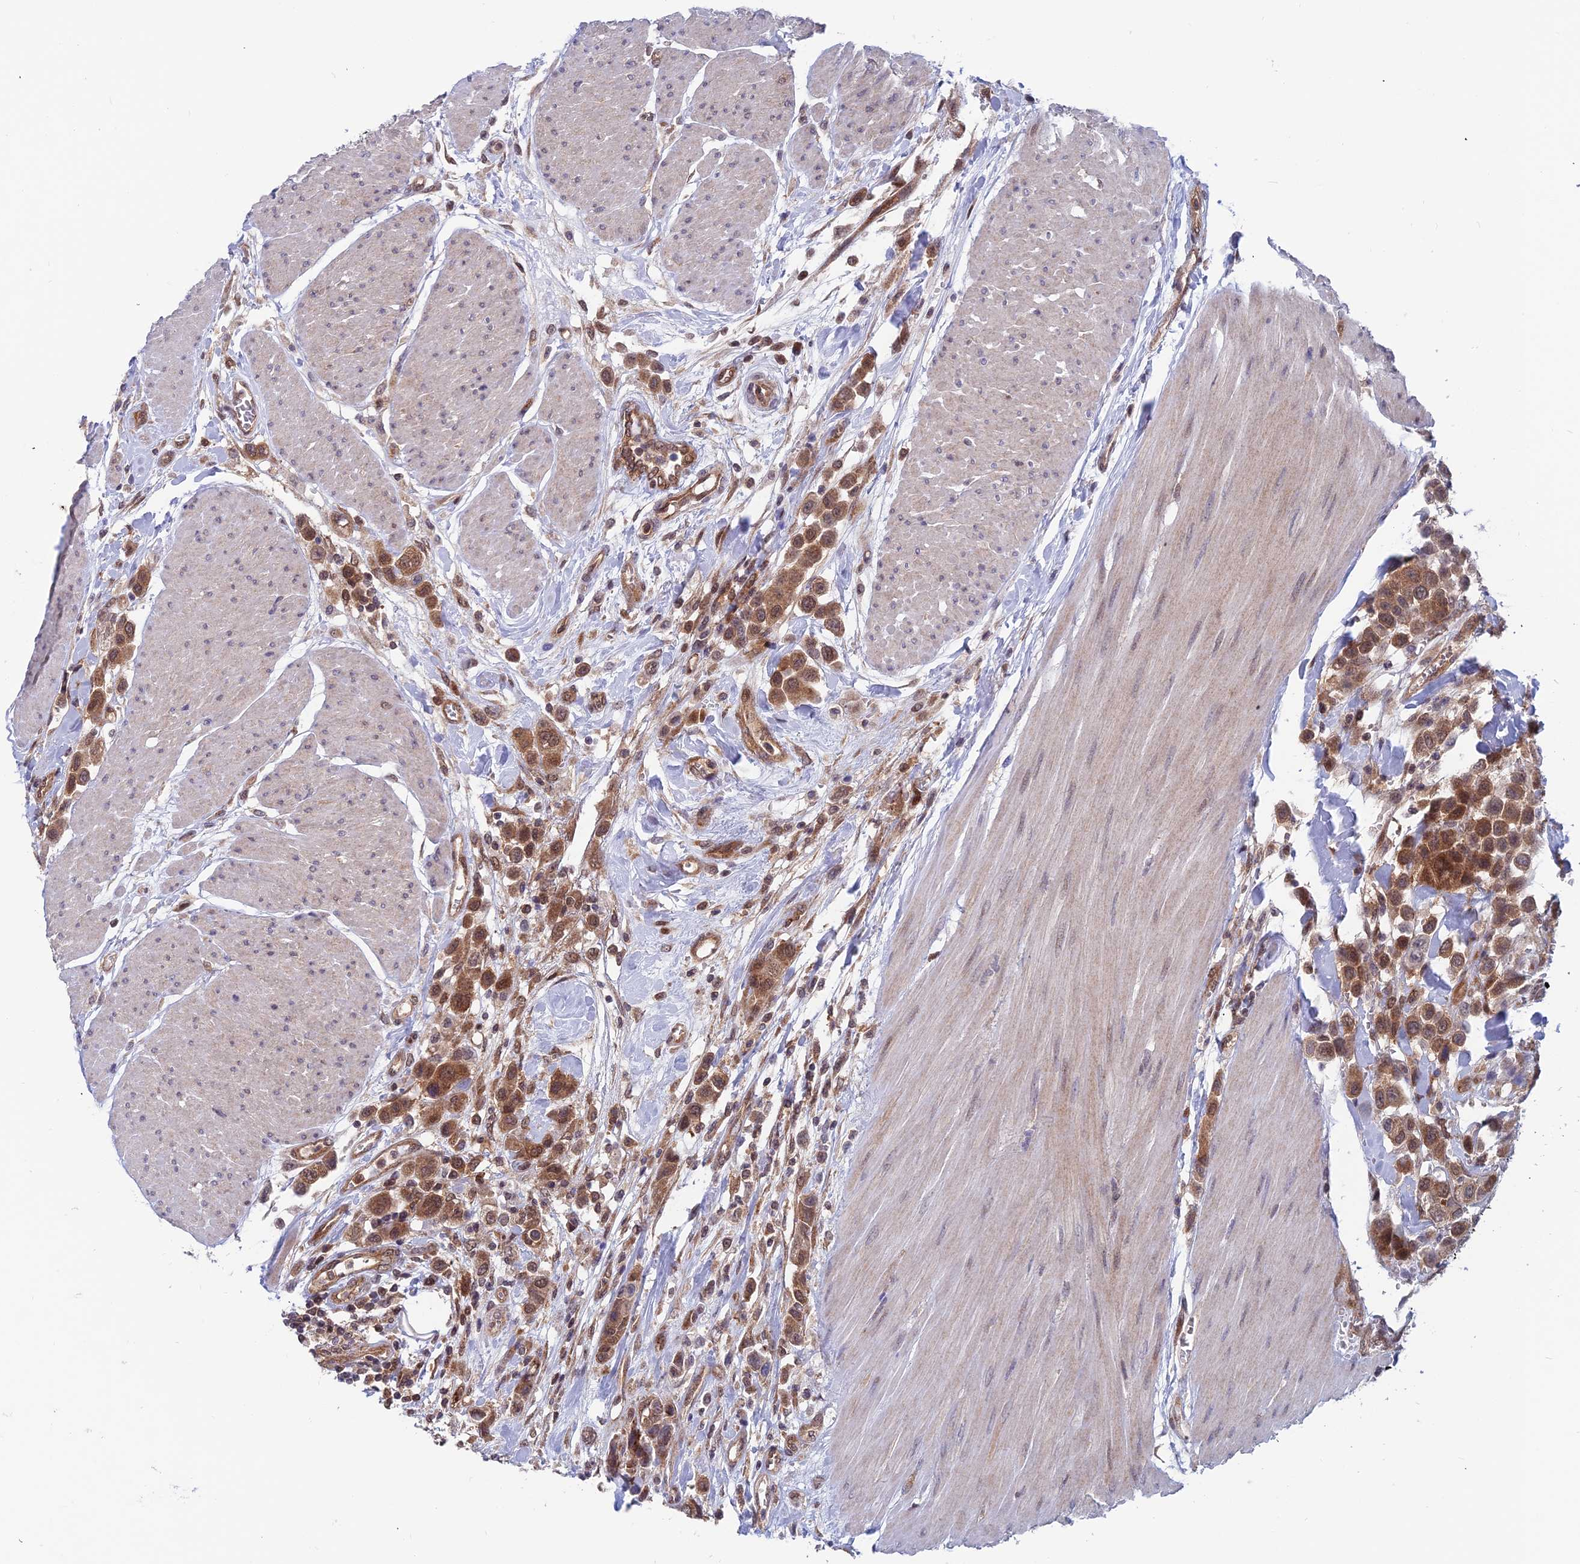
{"staining": {"intensity": "moderate", "quantity": ">75%", "location": "cytoplasmic/membranous,nuclear"}, "tissue": "urothelial cancer", "cell_type": "Tumor cells", "image_type": "cancer", "snomed": [{"axis": "morphology", "description": "Urothelial carcinoma, High grade"}, {"axis": "topography", "description": "Urinary bladder"}], "caption": "A histopathology image of urothelial carcinoma (high-grade) stained for a protein shows moderate cytoplasmic/membranous and nuclear brown staining in tumor cells.", "gene": "IGBP1", "patient": {"sex": "male", "age": 50}}